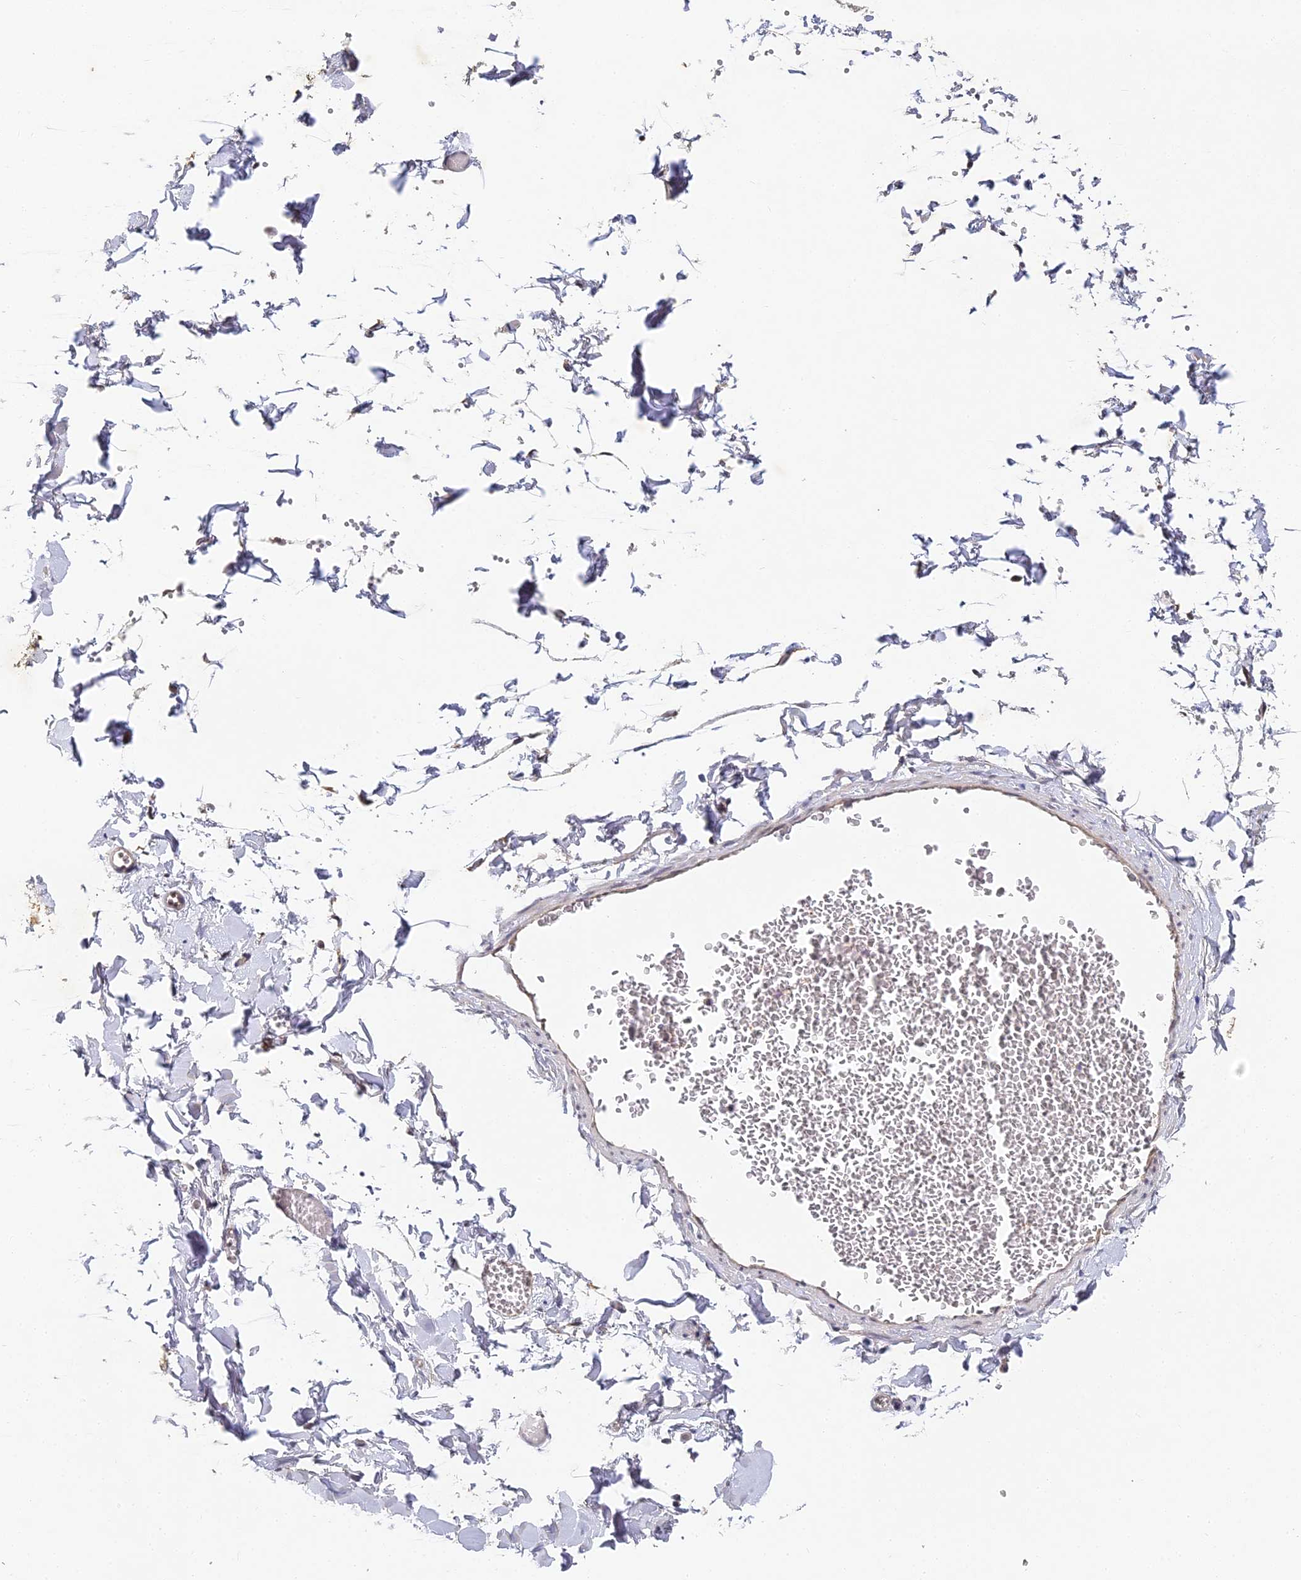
{"staining": {"intensity": "negative", "quantity": "none", "location": "none"}, "tissue": "adipose tissue", "cell_type": "Adipocytes", "image_type": "normal", "snomed": [{"axis": "morphology", "description": "Normal tissue, NOS"}, {"axis": "topography", "description": "Gallbladder"}, {"axis": "topography", "description": "Peripheral nerve tissue"}], "caption": "Immunohistochemical staining of unremarkable adipose tissue reveals no significant expression in adipocytes.", "gene": "DNAAF10", "patient": {"sex": "male", "age": 38}}